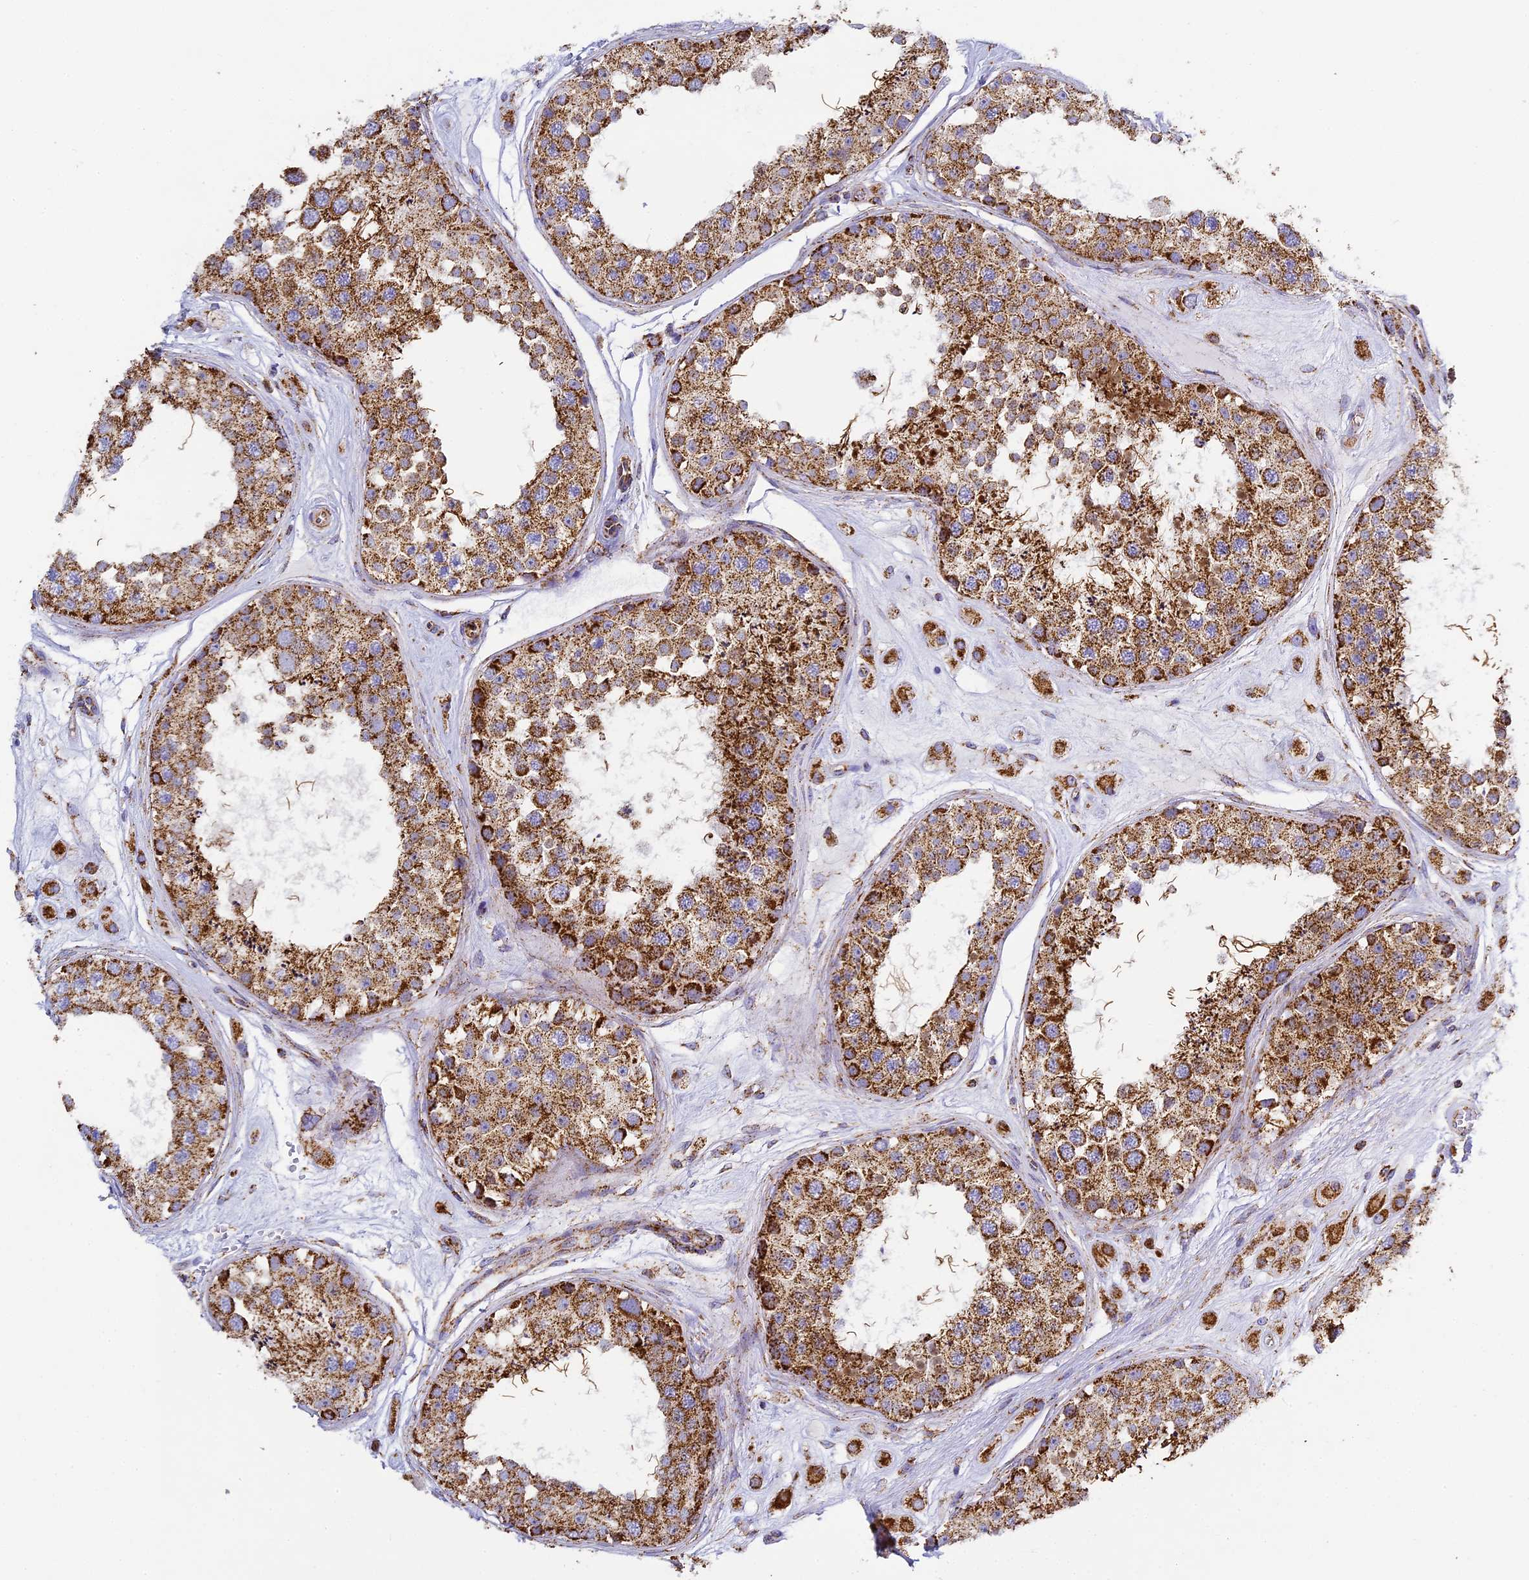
{"staining": {"intensity": "strong", "quantity": ">75%", "location": "cytoplasmic/membranous"}, "tissue": "testis", "cell_type": "Cells in seminiferous ducts", "image_type": "normal", "snomed": [{"axis": "morphology", "description": "Normal tissue, NOS"}, {"axis": "topography", "description": "Testis"}], "caption": "DAB (3,3'-diaminobenzidine) immunohistochemical staining of benign human testis reveals strong cytoplasmic/membranous protein expression in about >75% of cells in seminiferous ducts. (Brightfield microscopy of DAB IHC at high magnification).", "gene": "STK17A", "patient": {"sex": "male", "age": 25}}